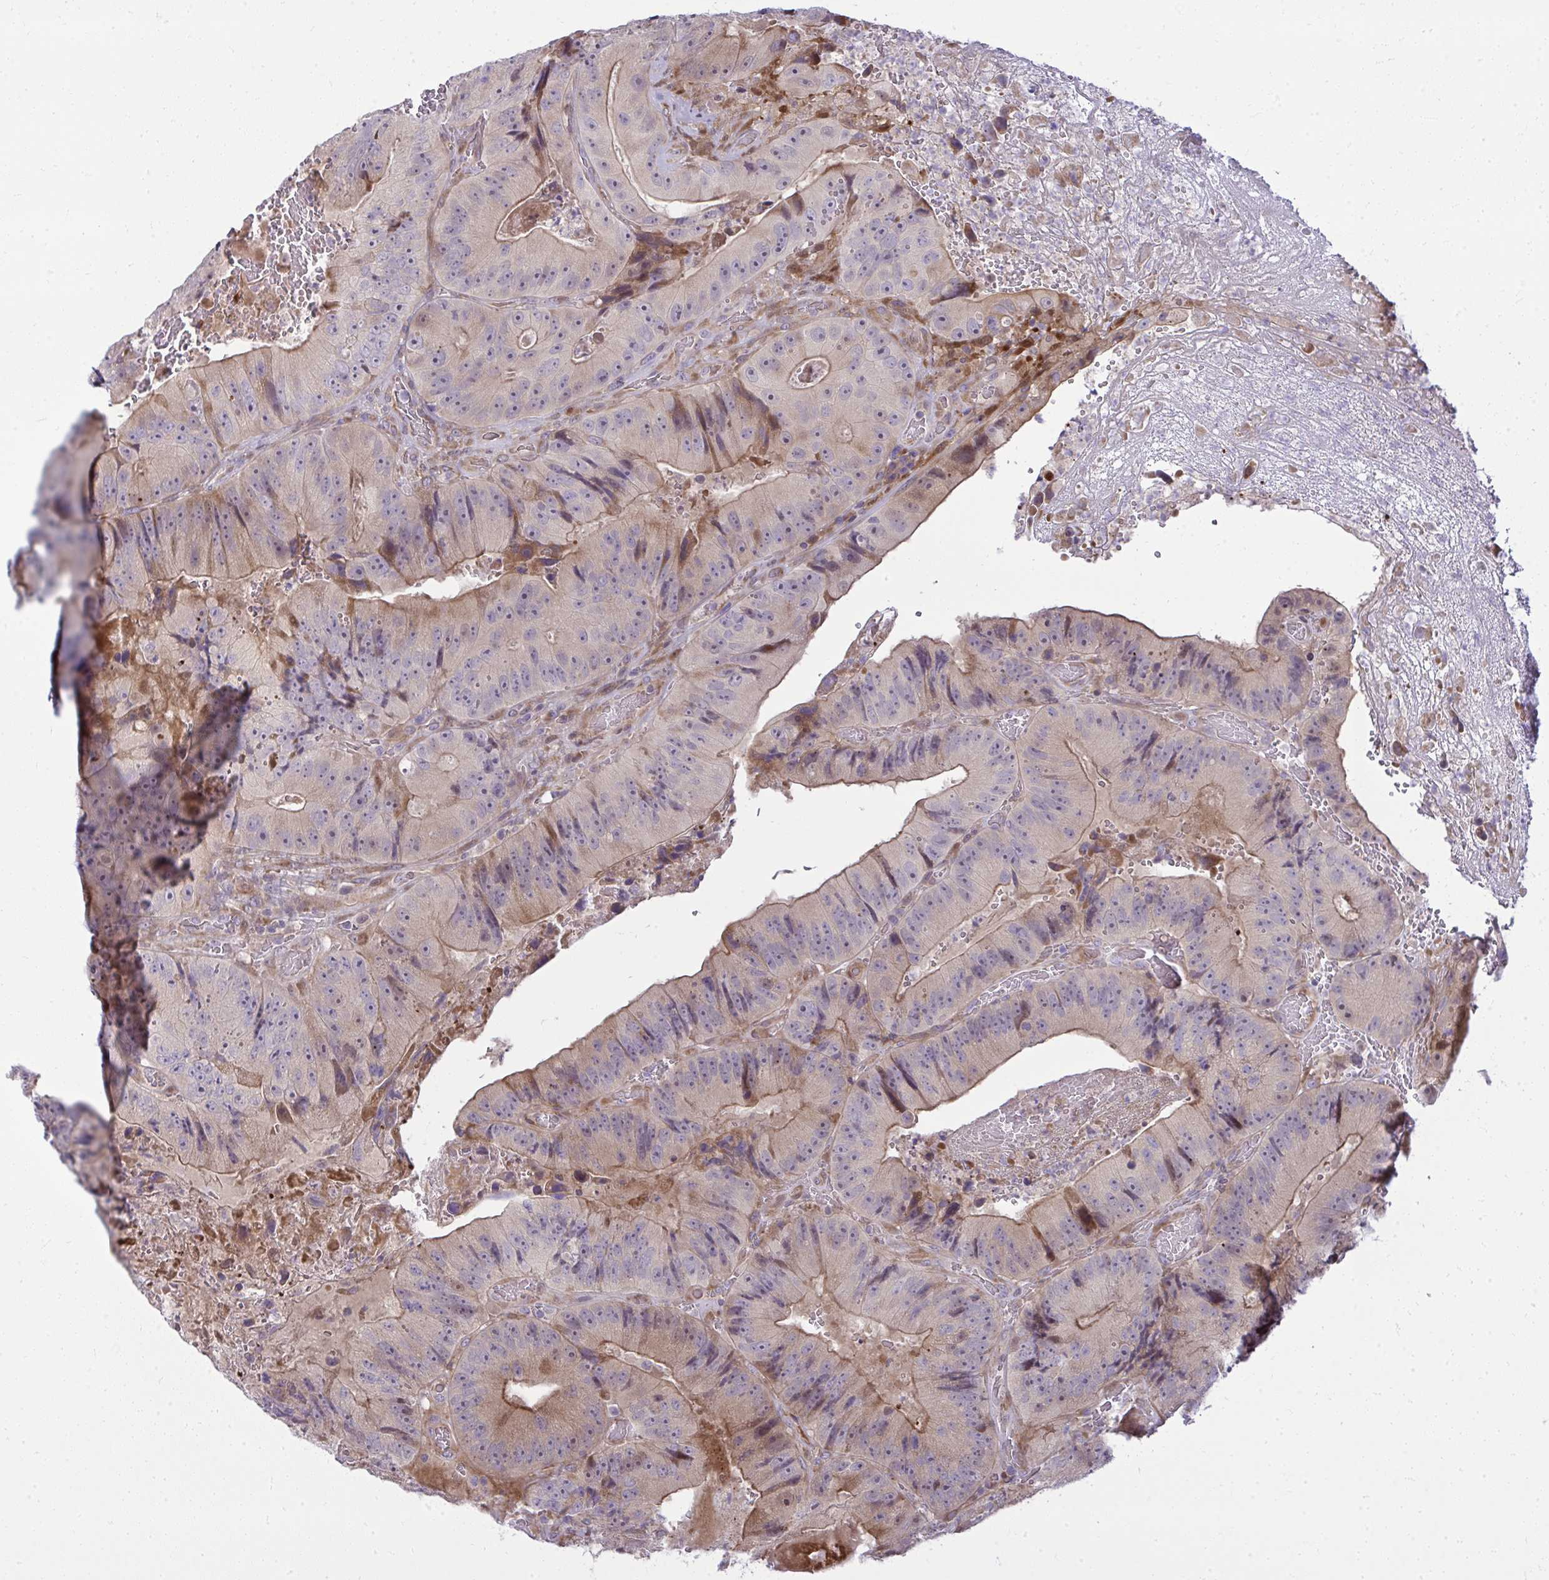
{"staining": {"intensity": "moderate", "quantity": "25%-75%", "location": "cytoplasmic/membranous"}, "tissue": "colorectal cancer", "cell_type": "Tumor cells", "image_type": "cancer", "snomed": [{"axis": "morphology", "description": "Adenocarcinoma, NOS"}, {"axis": "topography", "description": "Colon"}], "caption": "Immunohistochemical staining of human colorectal cancer demonstrates moderate cytoplasmic/membranous protein staining in about 25%-75% of tumor cells. (Stains: DAB (3,3'-diaminobenzidine) in brown, nuclei in blue, Microscopy: brightfield microscopy at high magnification).", "gene": "ZSCAN9", "patient": {"sex": "female", "age": 86}}